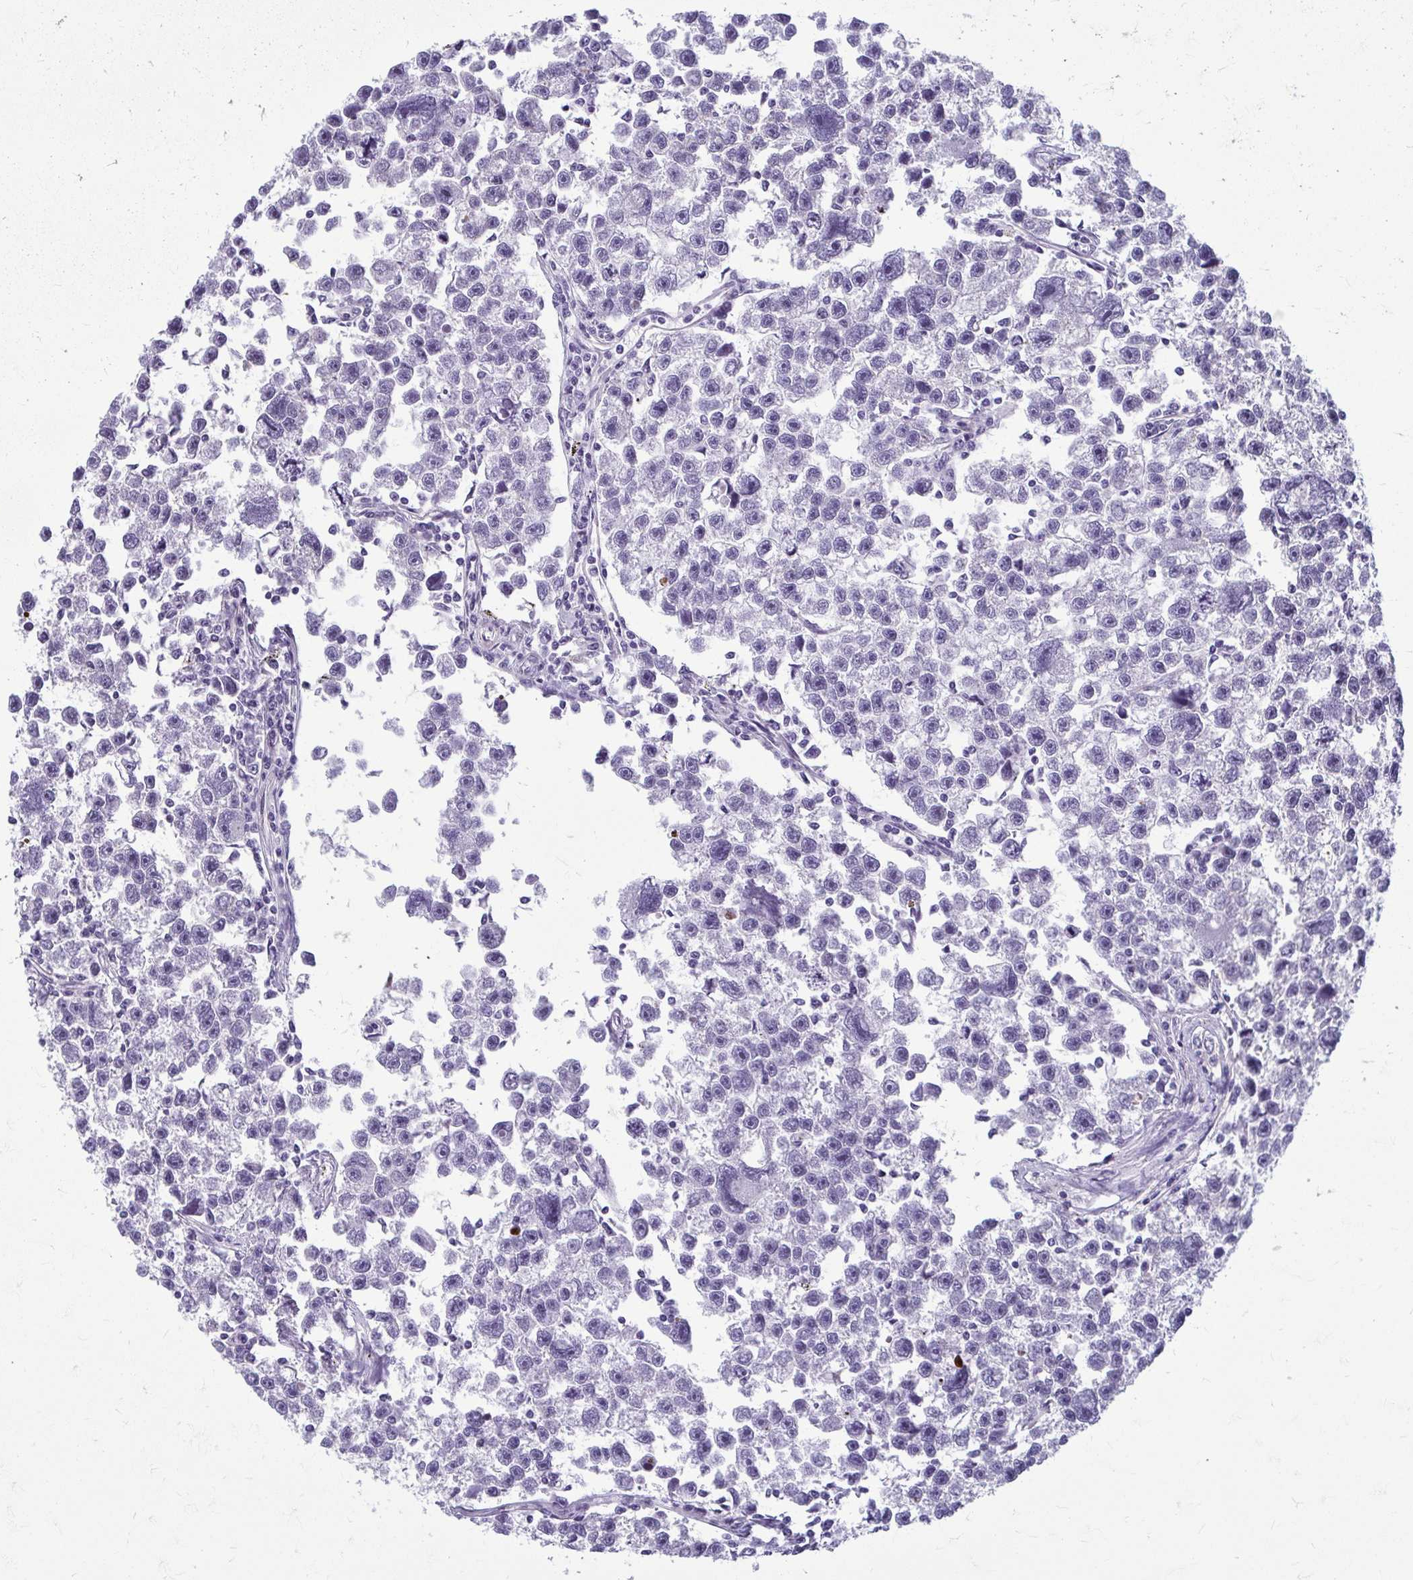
{"staining": {"intensity": "negative", "quantity": "none", "location": "none"}, "tissue": "testis cancer", "cell_type": "Tumor cells", "image_type": "cancer", "snomed": [{"axis": "morphology", "description": "Seminoma, NOS"}, {"axis": "topography", "description": "Testis"}], "caption": "High magnification brightfield microscopy of testis cancer stained with DAB (3,3'-diaminobenzidine) (brown) and counterstained with hematoxylin (blue): tumor cells show no significant staining.", "gene": "DEPP1", "patient": {"sex": "male", "age": 26}}